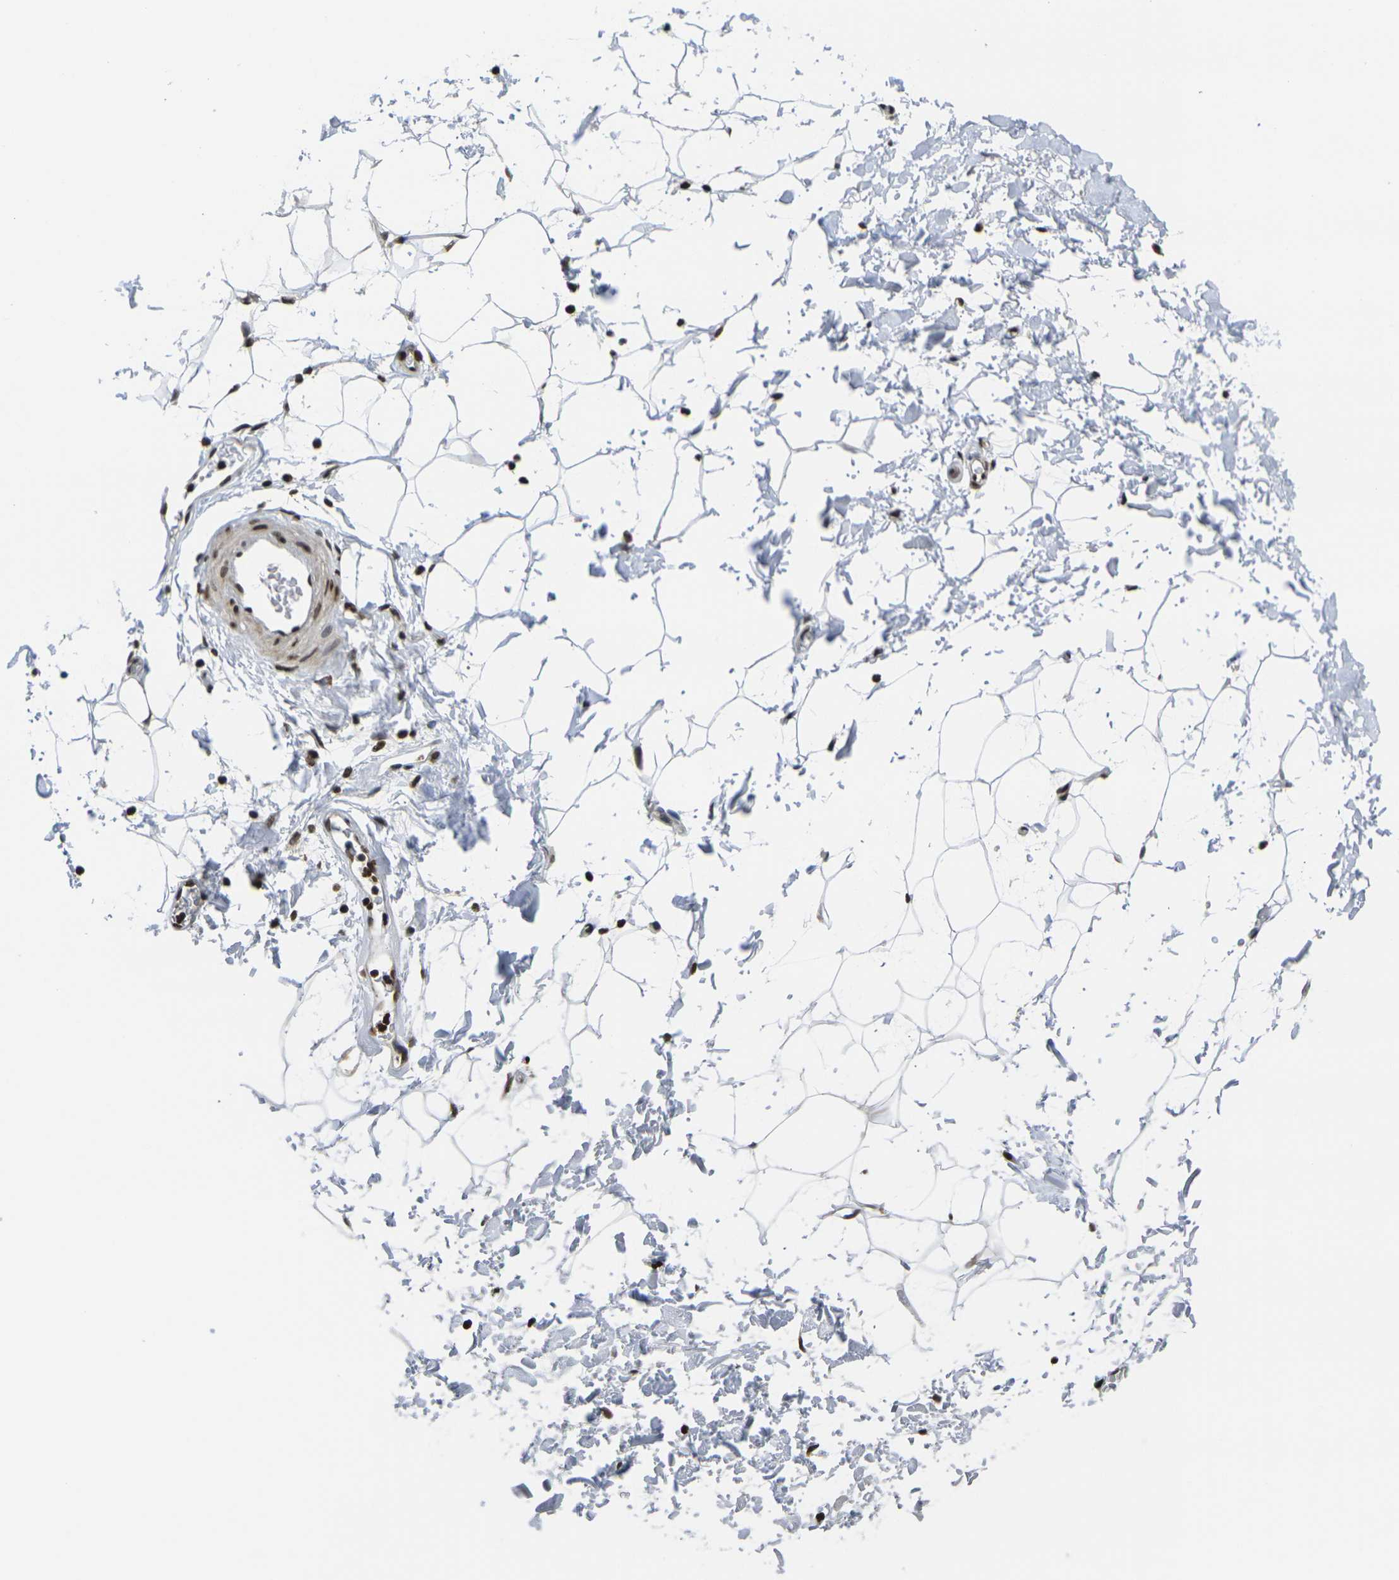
{"staining": {"intensity": "negative", "quantity": "none", "location": "none"}, "tissue": "adipose tissue", "cell_type": "Adipocytes", "image_type": "normal", "snomed": [{"axis": "morphology", "description": "Normal tissue, NOS"}, {"axis": "topography", "description": "Soft tissue"}], "caption": "This is a histopathology image of IHC staining of benign adipose tissue, which shows no staining in adipocytes. (DAB IHC, high magnification).", "gene": "H1", "patient": {"sex": "male", "age": 72}}